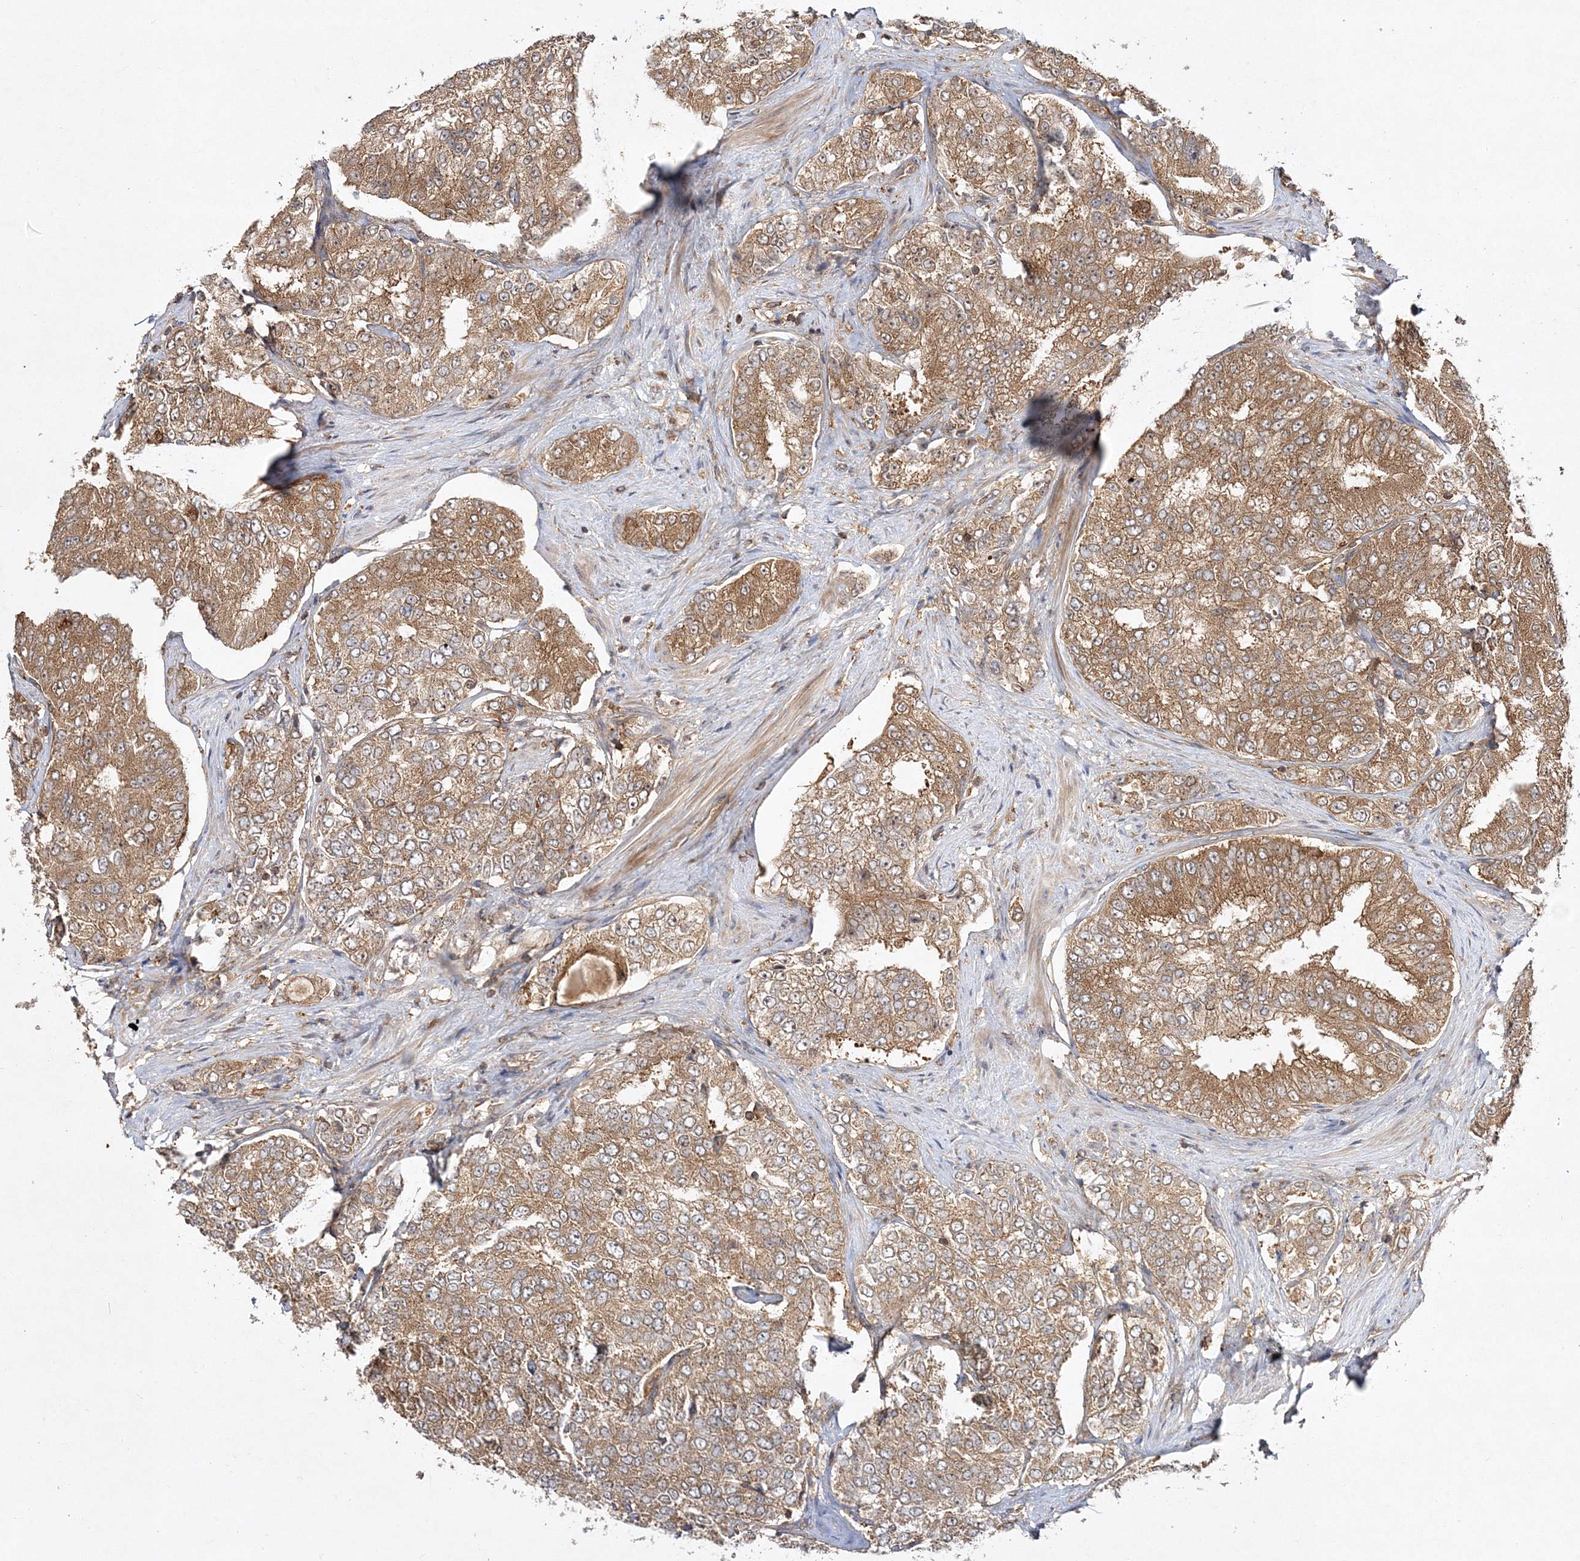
{"staining": {"intensity": "moderate", "quantity": ">75%", "location": "cytoplasmic/membranous"}, "tissue": "prostate cancer", "cell_type": "Tumor cells", "image_type": "cancer", "snomed": [{"axis": "morphology", "description": "Adenocarcinoma, High grade"}, {"axis": "topography", "description": "Prostate"}], "caption": "Immunohistochemical staining of prostate cancer demonstrates moderate cytoplasmic/membranous protein positivity in about >75% of tumor cells.", "gene": "WDR37", "patient": {"sex": "male", "age": 58}}